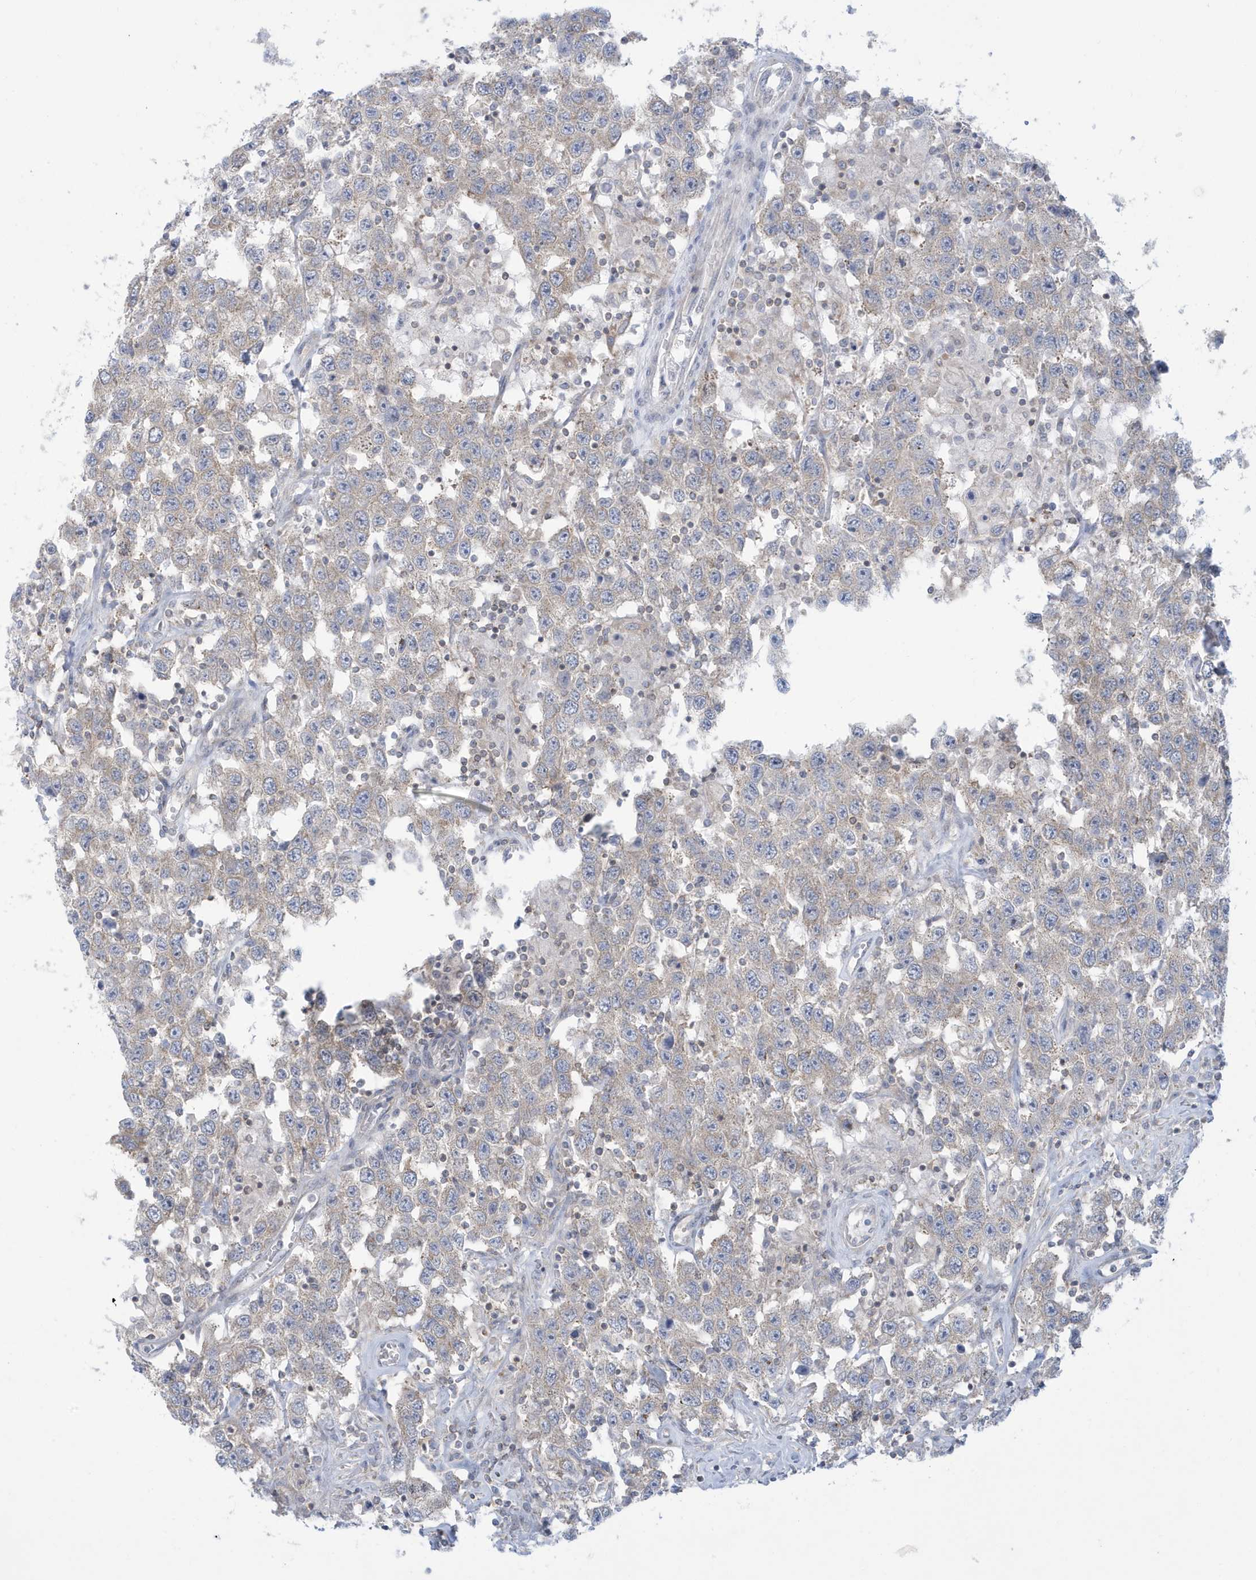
{"staining": {"intensity": "negative", "quantity": "none", "location": "none"}, "tissue": "testis cancer", "cell_type": "Tumor cells", "image_type": "cancer", "snomed": [{"axis": "morphology", "description": "Seminoma, NOS"}, {"axis": "topography", "description": "Testis"}], "caption": "High magnification brightfield microscopy of testis cancer stained with DAB (3,3'-diaminobenzidine) (brown) and counterstained with hematoxylin (blue): tumor cells show no significant positivity.", "gene": "SLAMF9", "patient": {"sex": "male", "age": 41}}